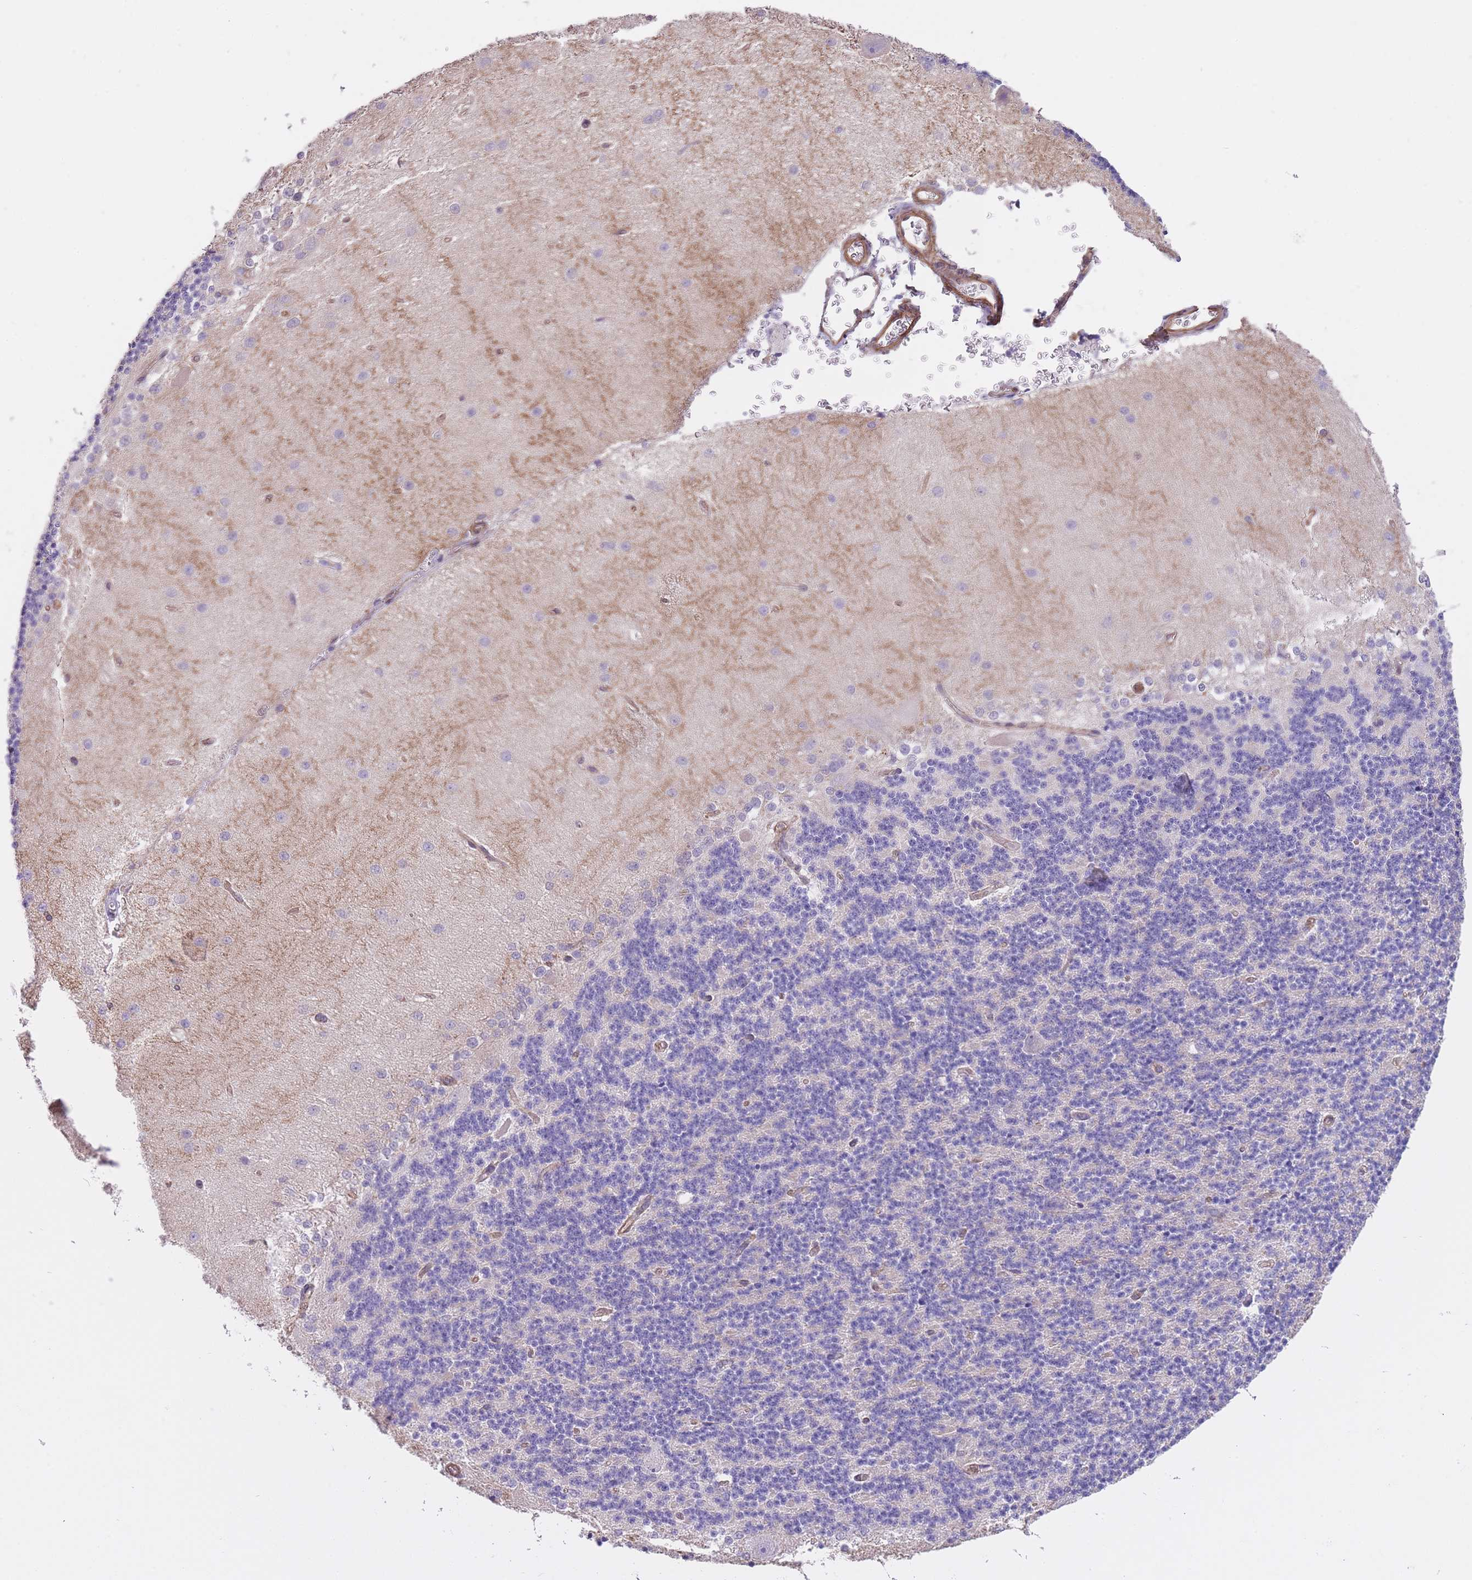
{"staining": {"intensity": "negative", "quantity": "none", "location": "none"}, "tissue": "cerebellum", "cell_type": "Cells in granular layer", "image_type": "normal", "snomed": [{"axis": "morphology", "description": "Normal tissue, NOS"}, {"axis": "topography", "description": "Cerebellum"}], "caption": "Photomicrograph shows no protein staining in cells in granular layer of unremarkable cerebellum.", "gene": "QTRT1", "patient": {"sex": "female", "age": 29}}